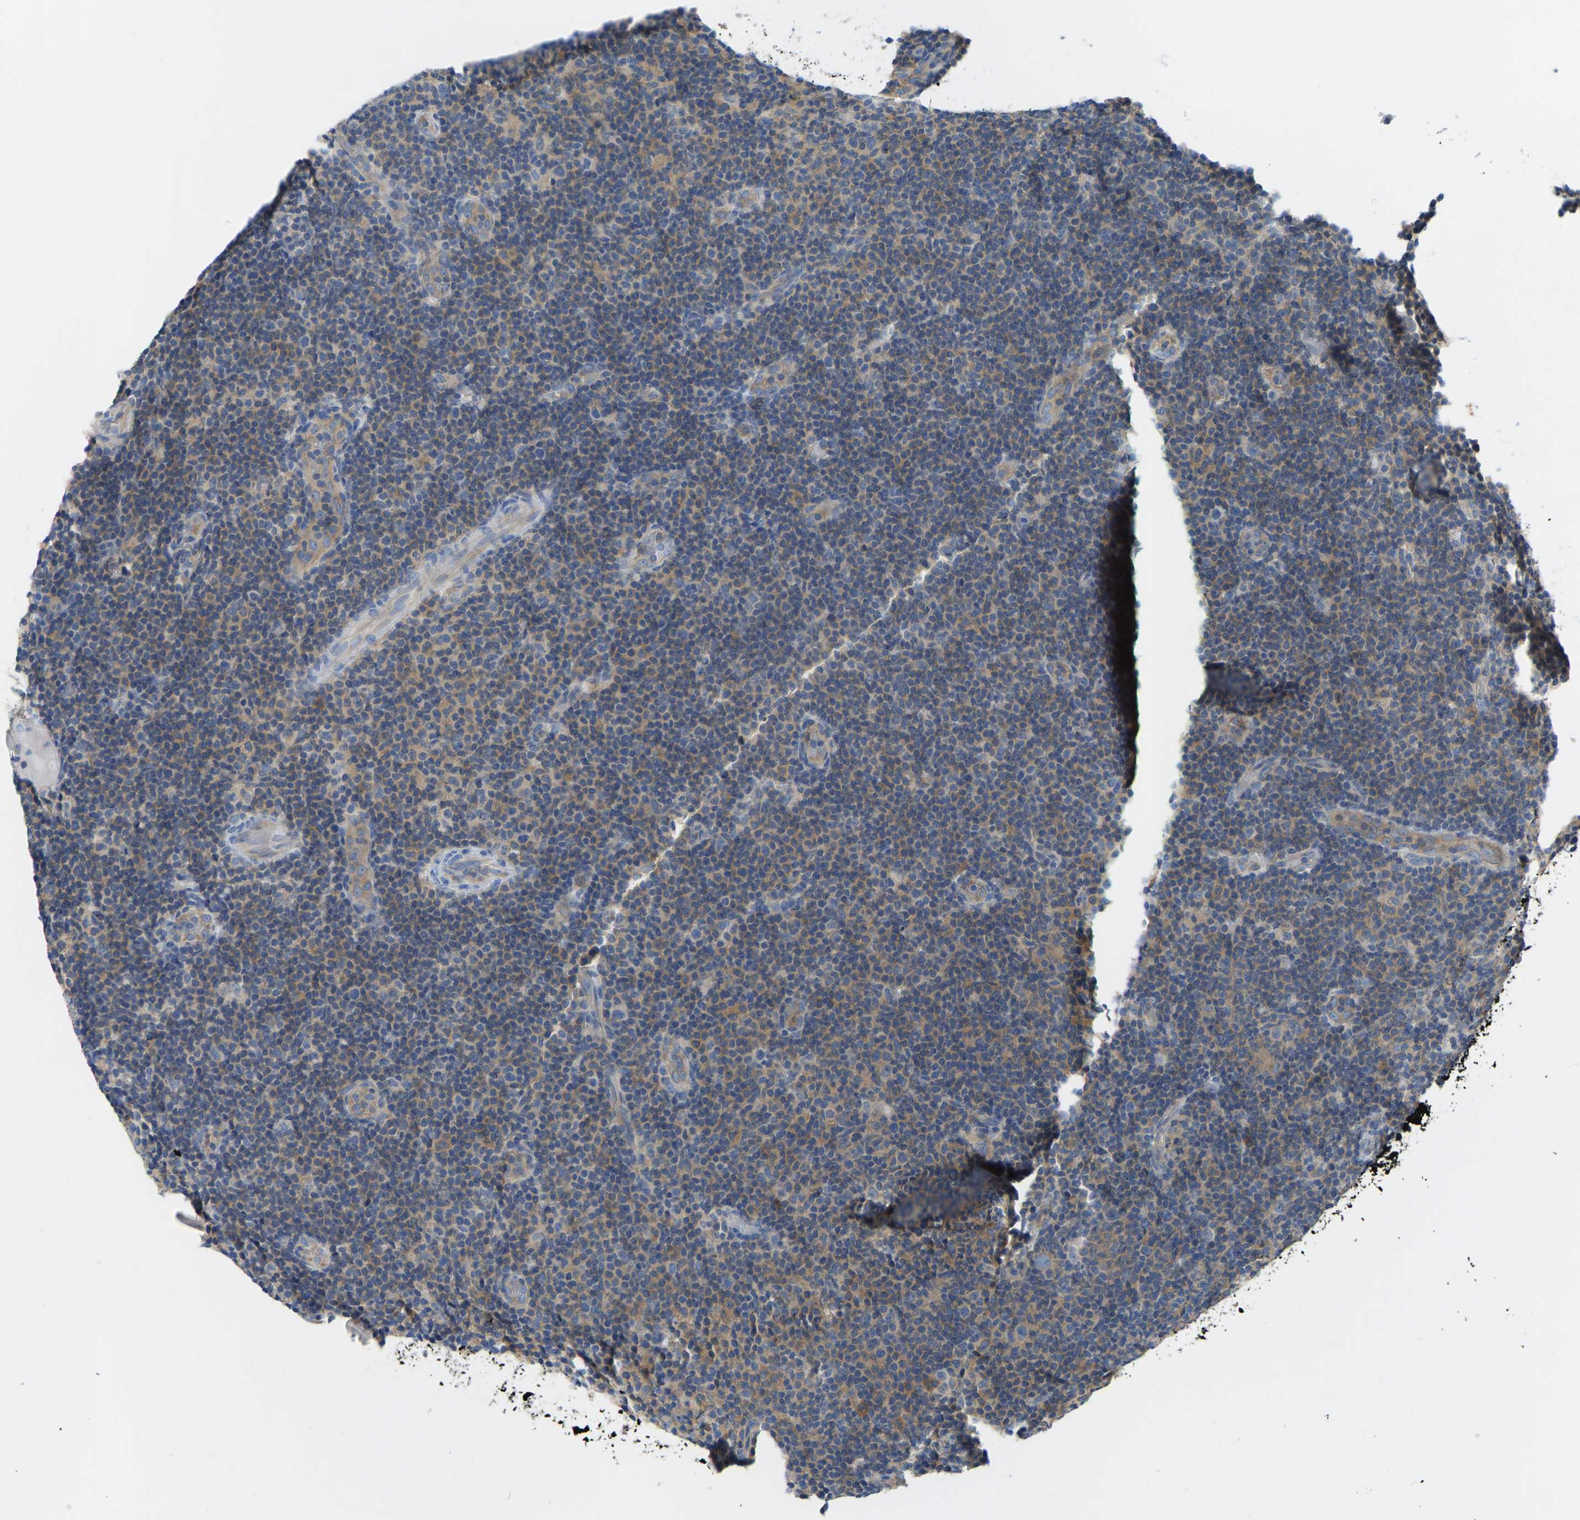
{"staining": {"intensity": "weak", "quantity": "25%-75%", "location": "cytoplasmic/membranous"}, "tissue": "lymphoma", "cell_type": "Tumor cells", "image_type": "cancer", "snomed": [{"axis": "morphology", "description": "Malignant lymphoma, non-Hodgkin's type, Low grade"}, {"axis": "topography", "description": "Lymph node"}], "caption": "Brown immunohistochemical staining in malignant lymphoma, non-Hodgkin's type (low-grade) shows weak cytoplasmic/membranous expression in approximately 25%-75% of tumor cells.", "gene": "PPP3CA", "patient": {"sex": "male", "age": 83}}